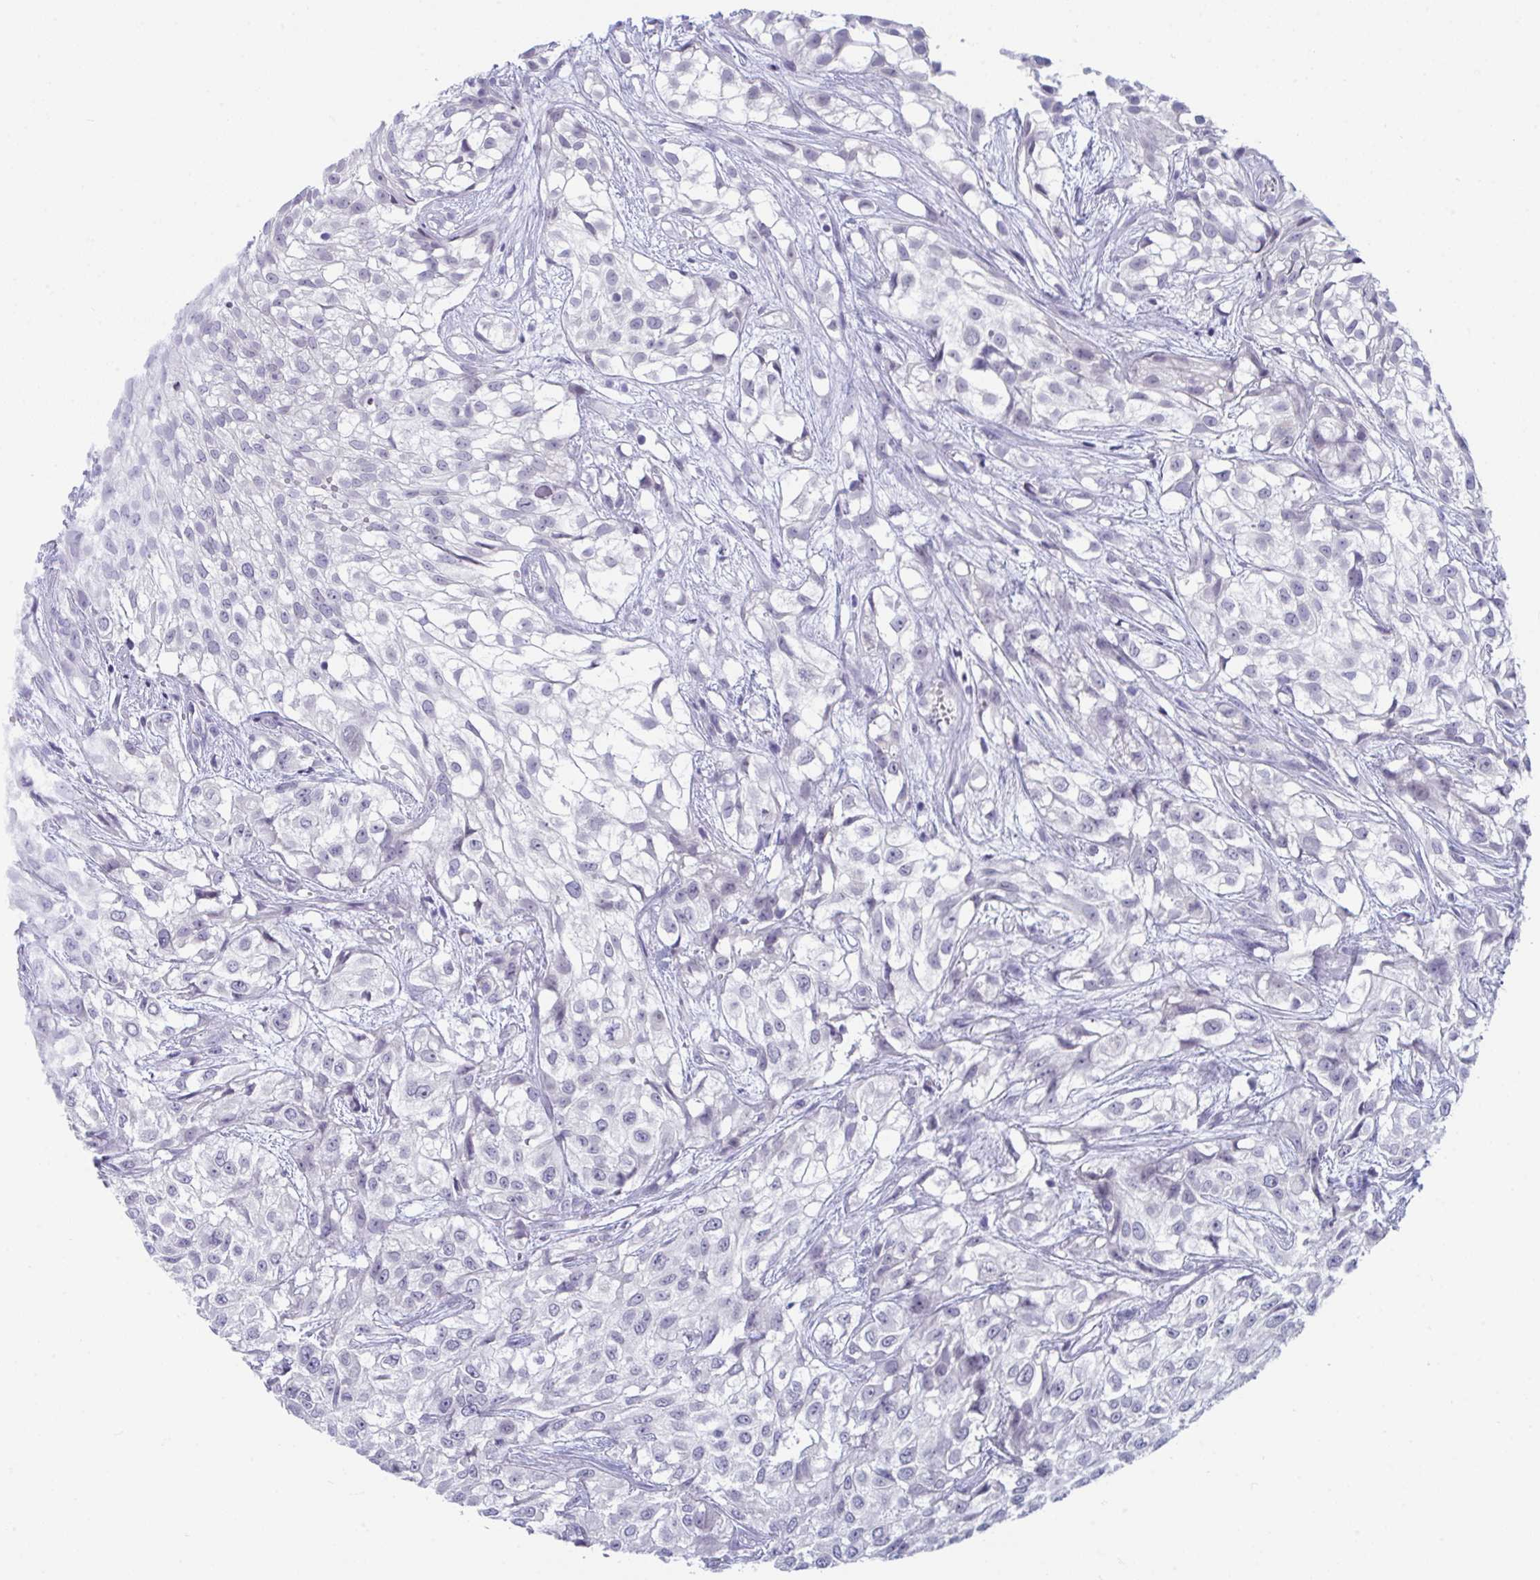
{"staining": {"intensity": "negative", "quantity": "none", "location": "none"}, "tissue": "urothelial cancer", "cell_type": "Tumor cells", "image_type": "cancer", "snomed": [{"axis": "morphology", "description": "Urothelial carcinoma, High grade"}, {"axis": "topography", "description": "Urinary bladder"}], "caption": "Immunohistochemical staining of human urothelial carcinoma (high-grade) shows no significant expression in tumor cells.", "gene": "BMAL2", "patient": {"sex": "male", "age": 56}}